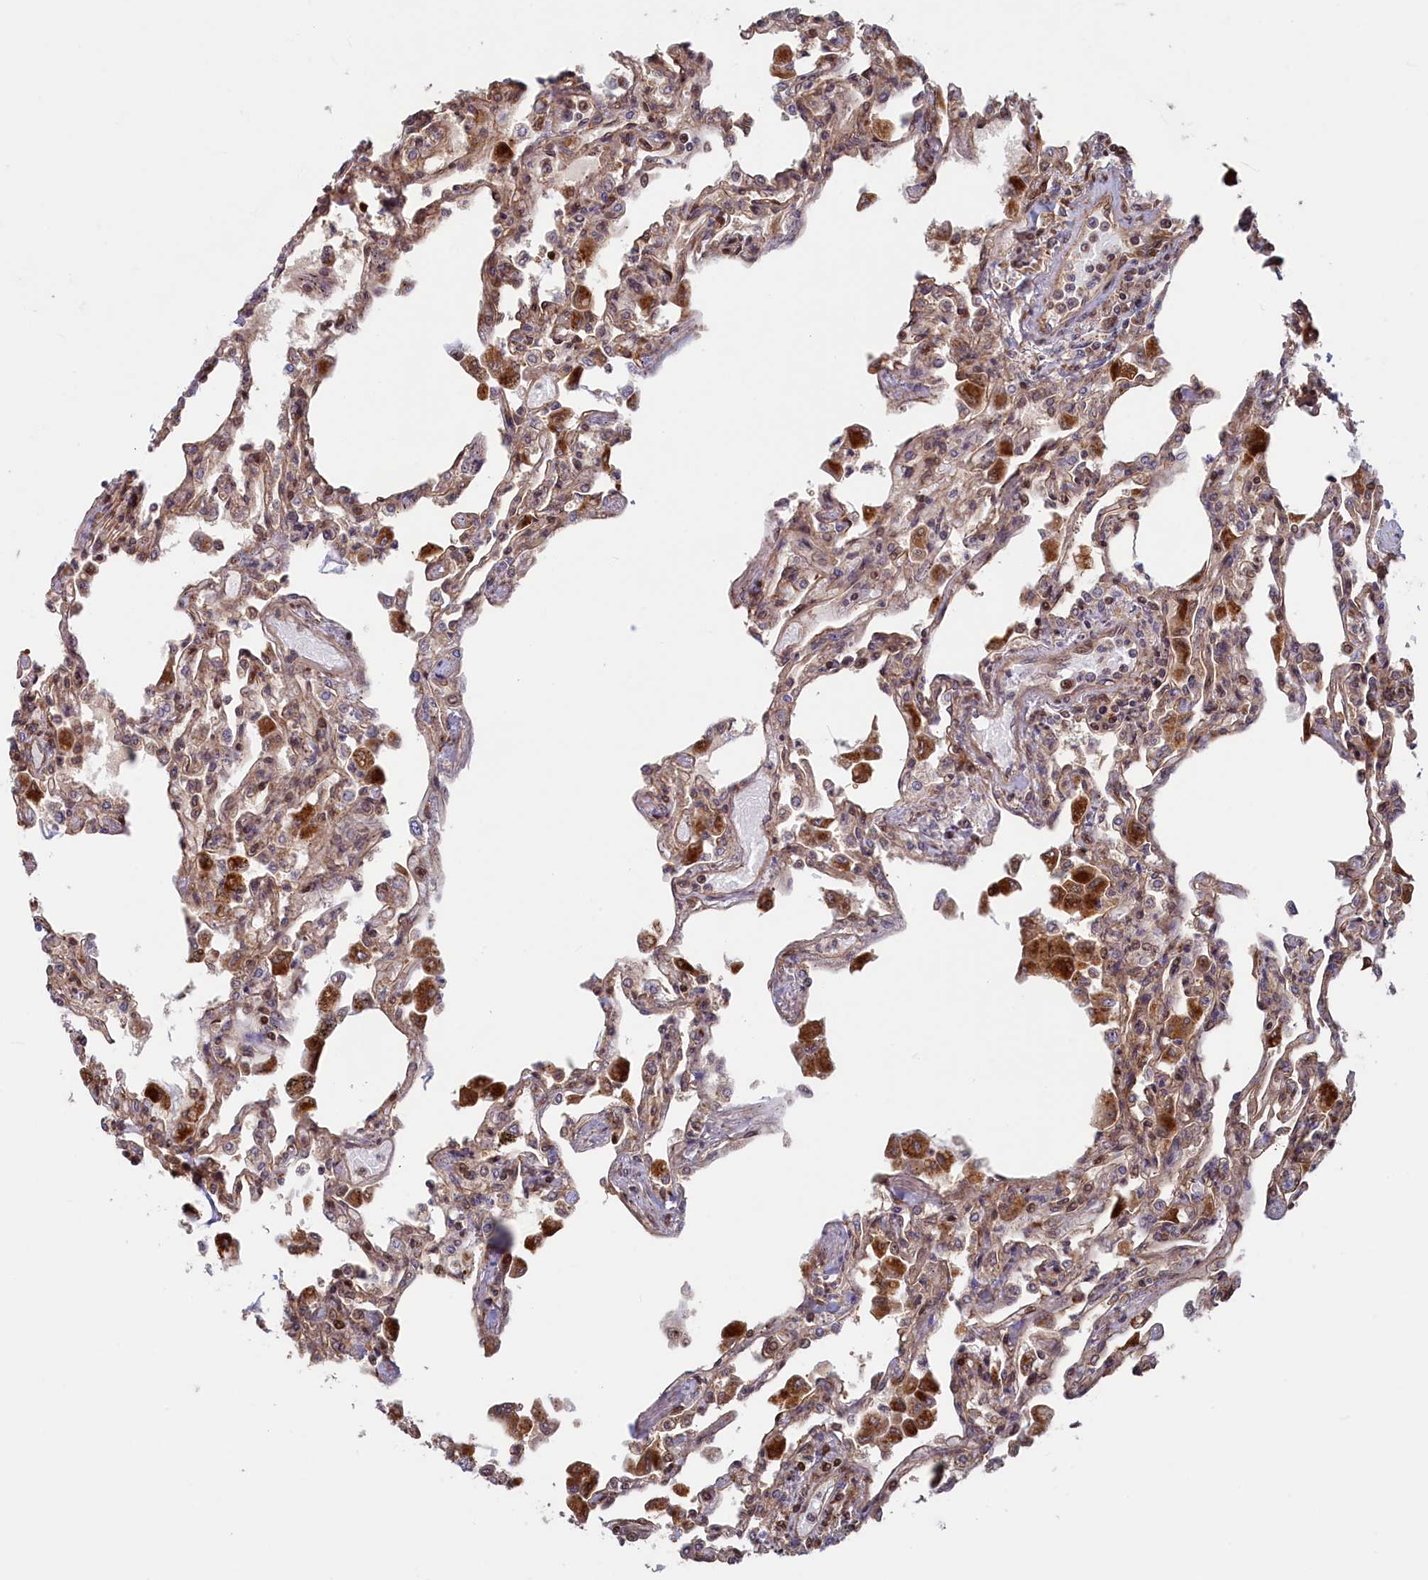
{"staining": {"intensity": "moderate", "quantity": "<25%", "location": "cytoplasmic/membranous"}, "tissue": "lung", "cell_type": "Alveolar cells", "image_type": "normal", "snomed": [{"axis": "morphology", "description": "Normal tissue, NOS"}, {"axis": "topography", "description": "Bronchus"}, {"axis": "topography", "description": "Lung"}], "caption": "Lung stained for a protein (brown) shows moderate cytoplasmic/membranous positive expression in approximately <25% of alveolar cells.", "gene": "RILPL1", "patient": {"sex": "female", "age": 49}}